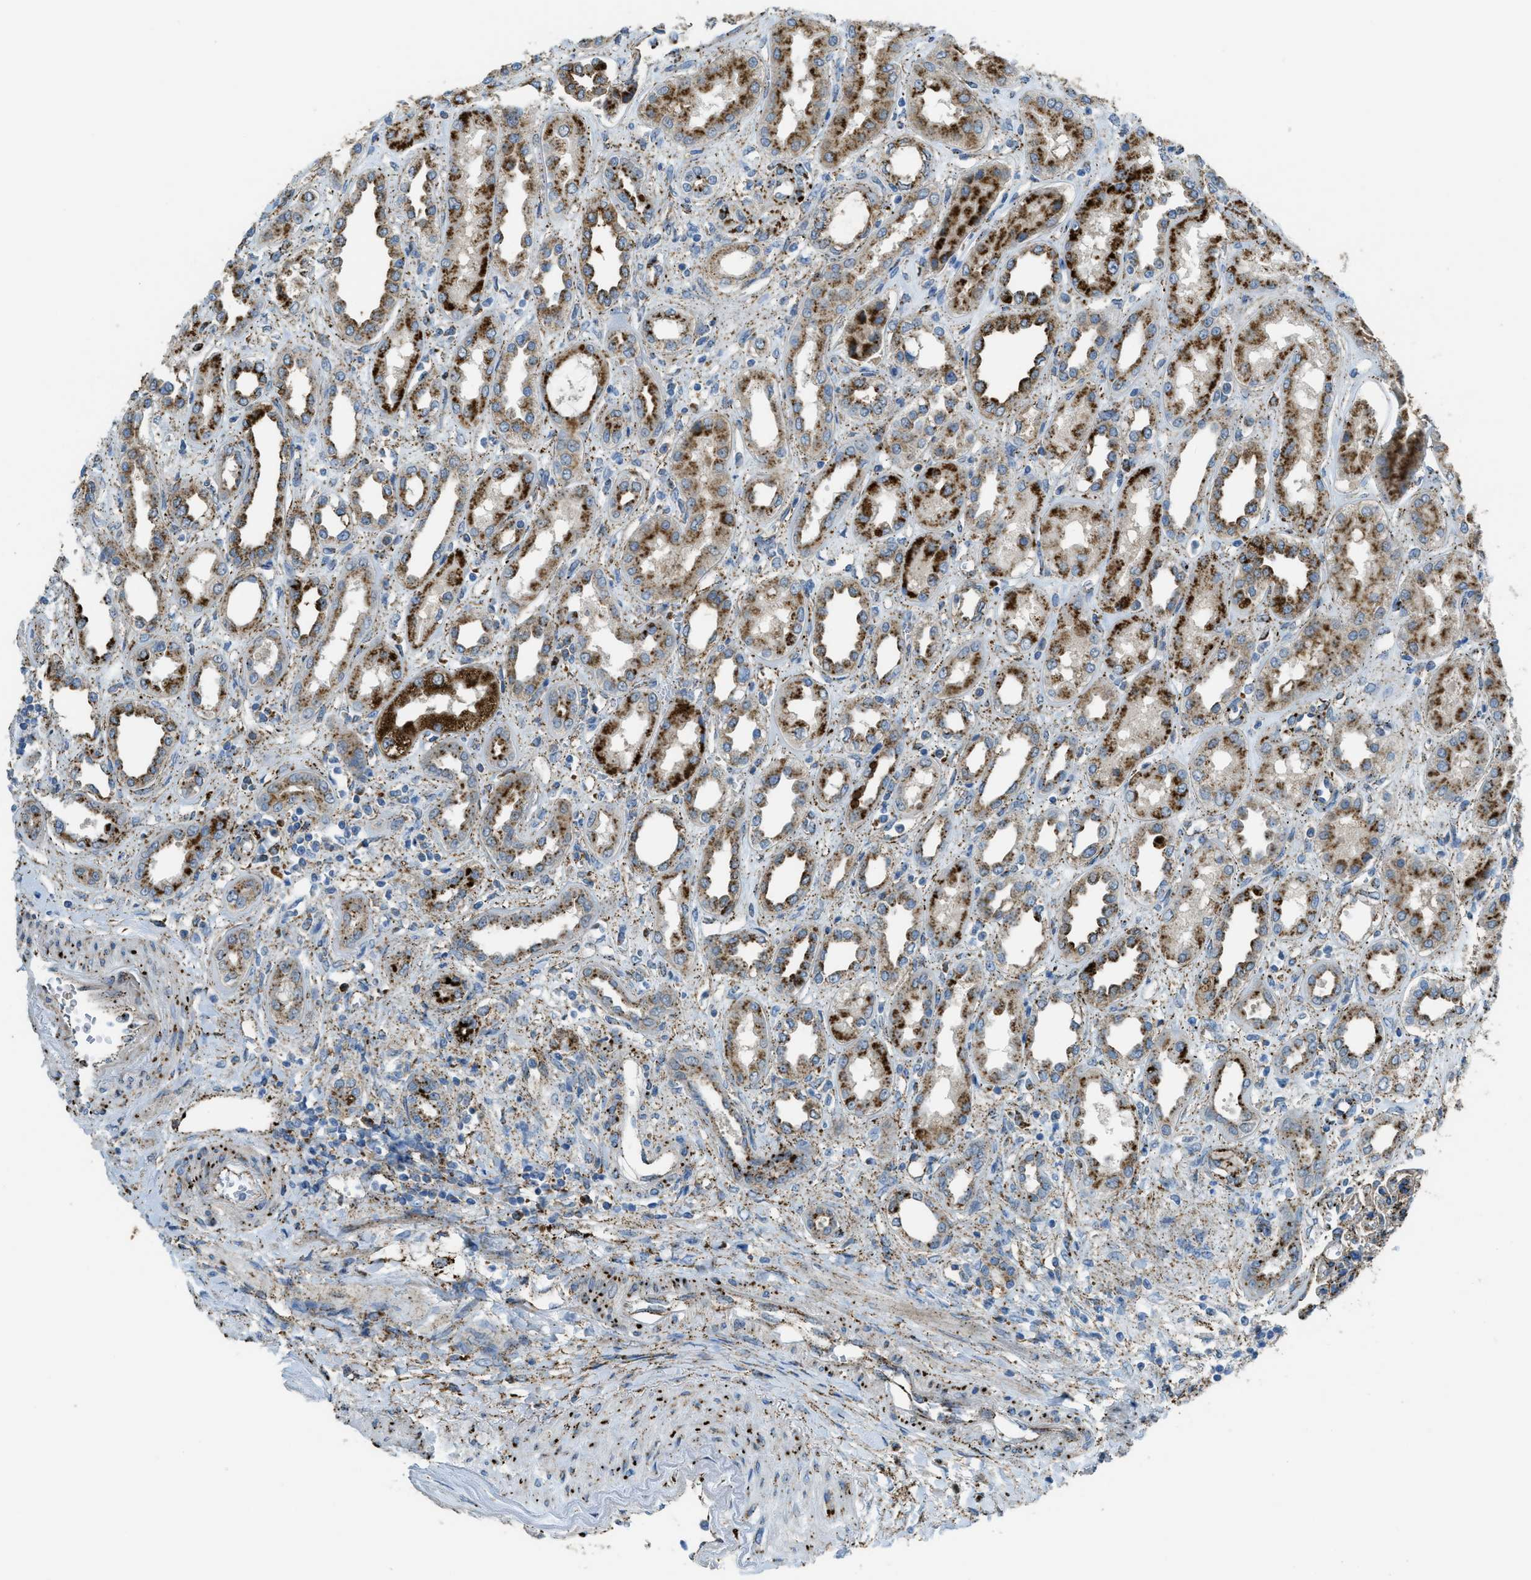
{"staining": {"intensity": "moderate", "quantity": ">75%", "location": "cytoplasmic/membranous"}, "tissue": "kidney", "cell_type": "Cells in glomeruli", "image_type": "normal", "snomed": [{"axis": "morphology", "description": "Normal tissue, NOS"}, {"axis": "topography", "description": "Kidney"}], "caption": "Human kidney stained with a brown dye shows moderate cytoplasmic/membranous positive positivity in about >75% of cells in glomeruli.", "gene": "SCARB2", "patient": {"sex": "male", "age": 59}}